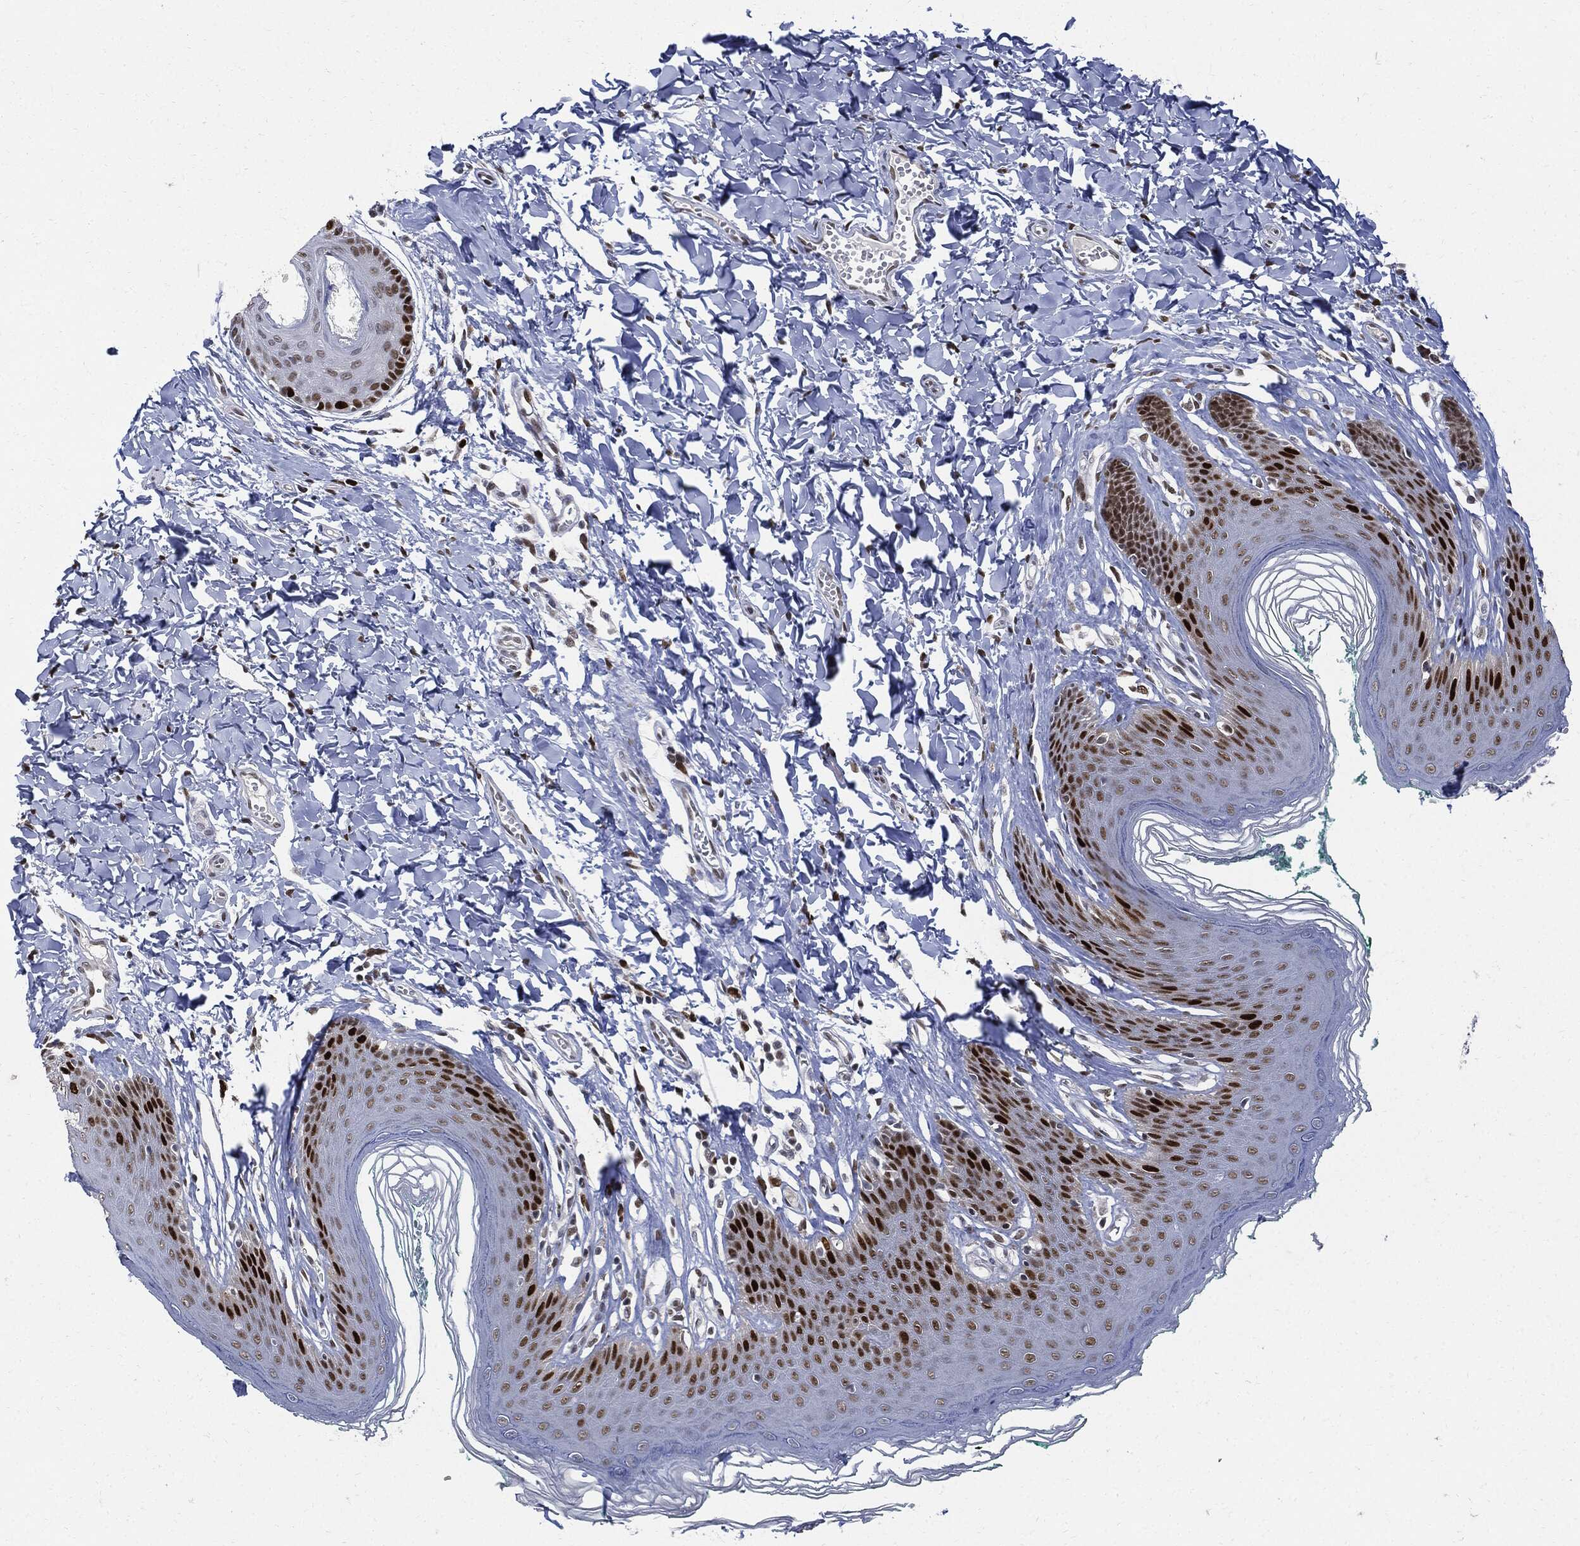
{"staining": {"intensity": "strong", "quantity": "<25%", "location": "nuclear"}, "tissue": "skin", "cell_type": "Epidermal cells", "image_type": "normal", "snomed": [{"axis": "morphology", "description": "Normal tissue, NOS"}, {"axis": "topography", "description": "Vulva"}], "caption": "The photomicrograph reveals immunohistochemical staining of unremarkable skin. There is strong nuclear expression is present in approximately <25% of epidermal cells.", "gene": "PCNA", "patient": {"sex": "female", "age": 66}}